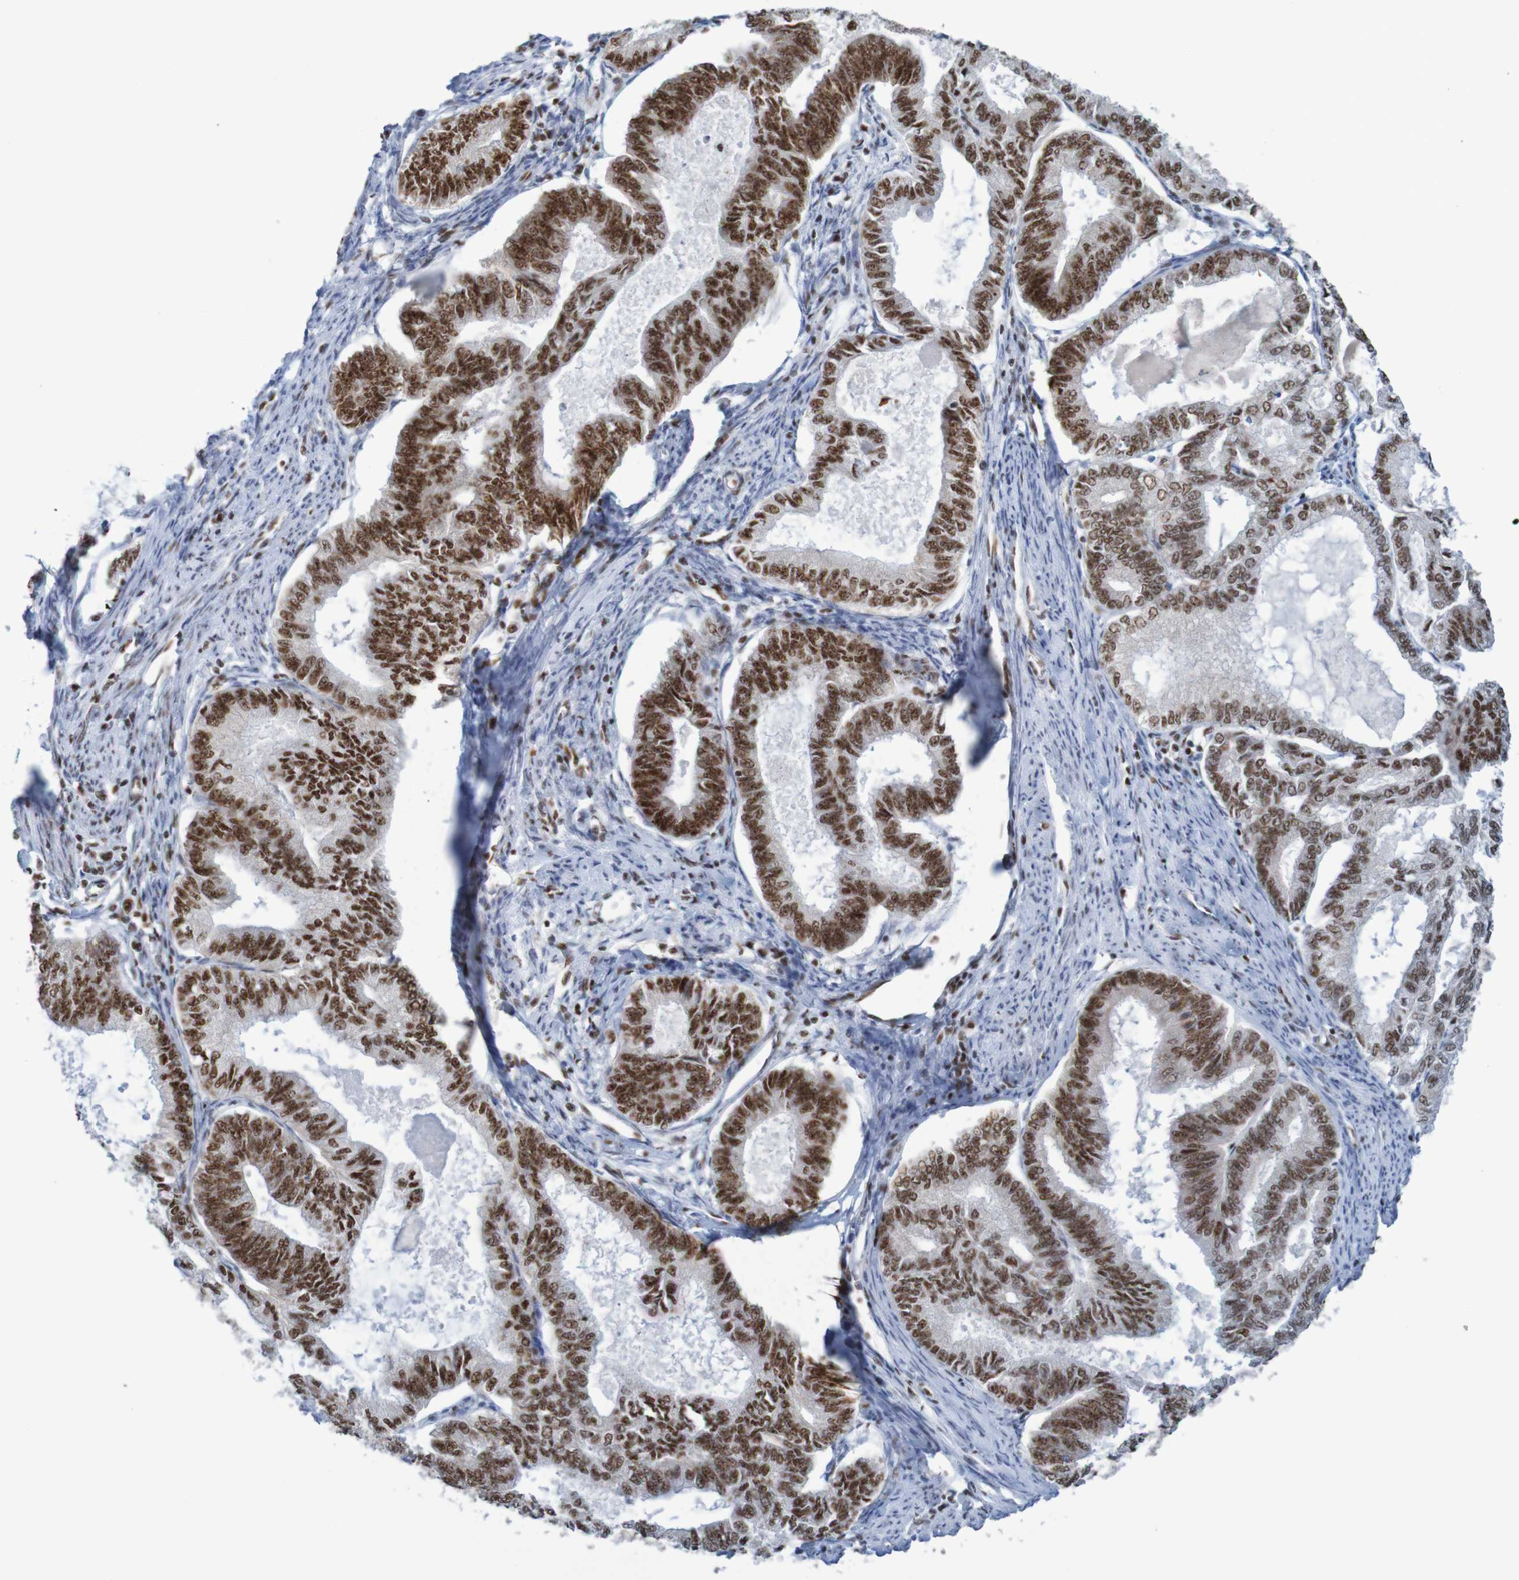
{"staining": {"intensity": "strong", "quantity": ">75%", "location": "nuclear"}, "tissue": "endometrial cancer", "cell_type": "Tumor cells", "image_type": "cancer", "snomed": [{"axis": "morphology", "description": "Adenocarcinoma, NOS"}, {"axis": "topography", "description": "Endometrium"}], "caption": "Protein expression analysis of adenocarcinoma (endometrial) reveals strong nuclear staining in approximately >75% of tumor cells. The protein is shown in brown color, while the nuclei are stained blue.", "gene": "THRAP3", "patient": {"sex": "female", "age": 86}}